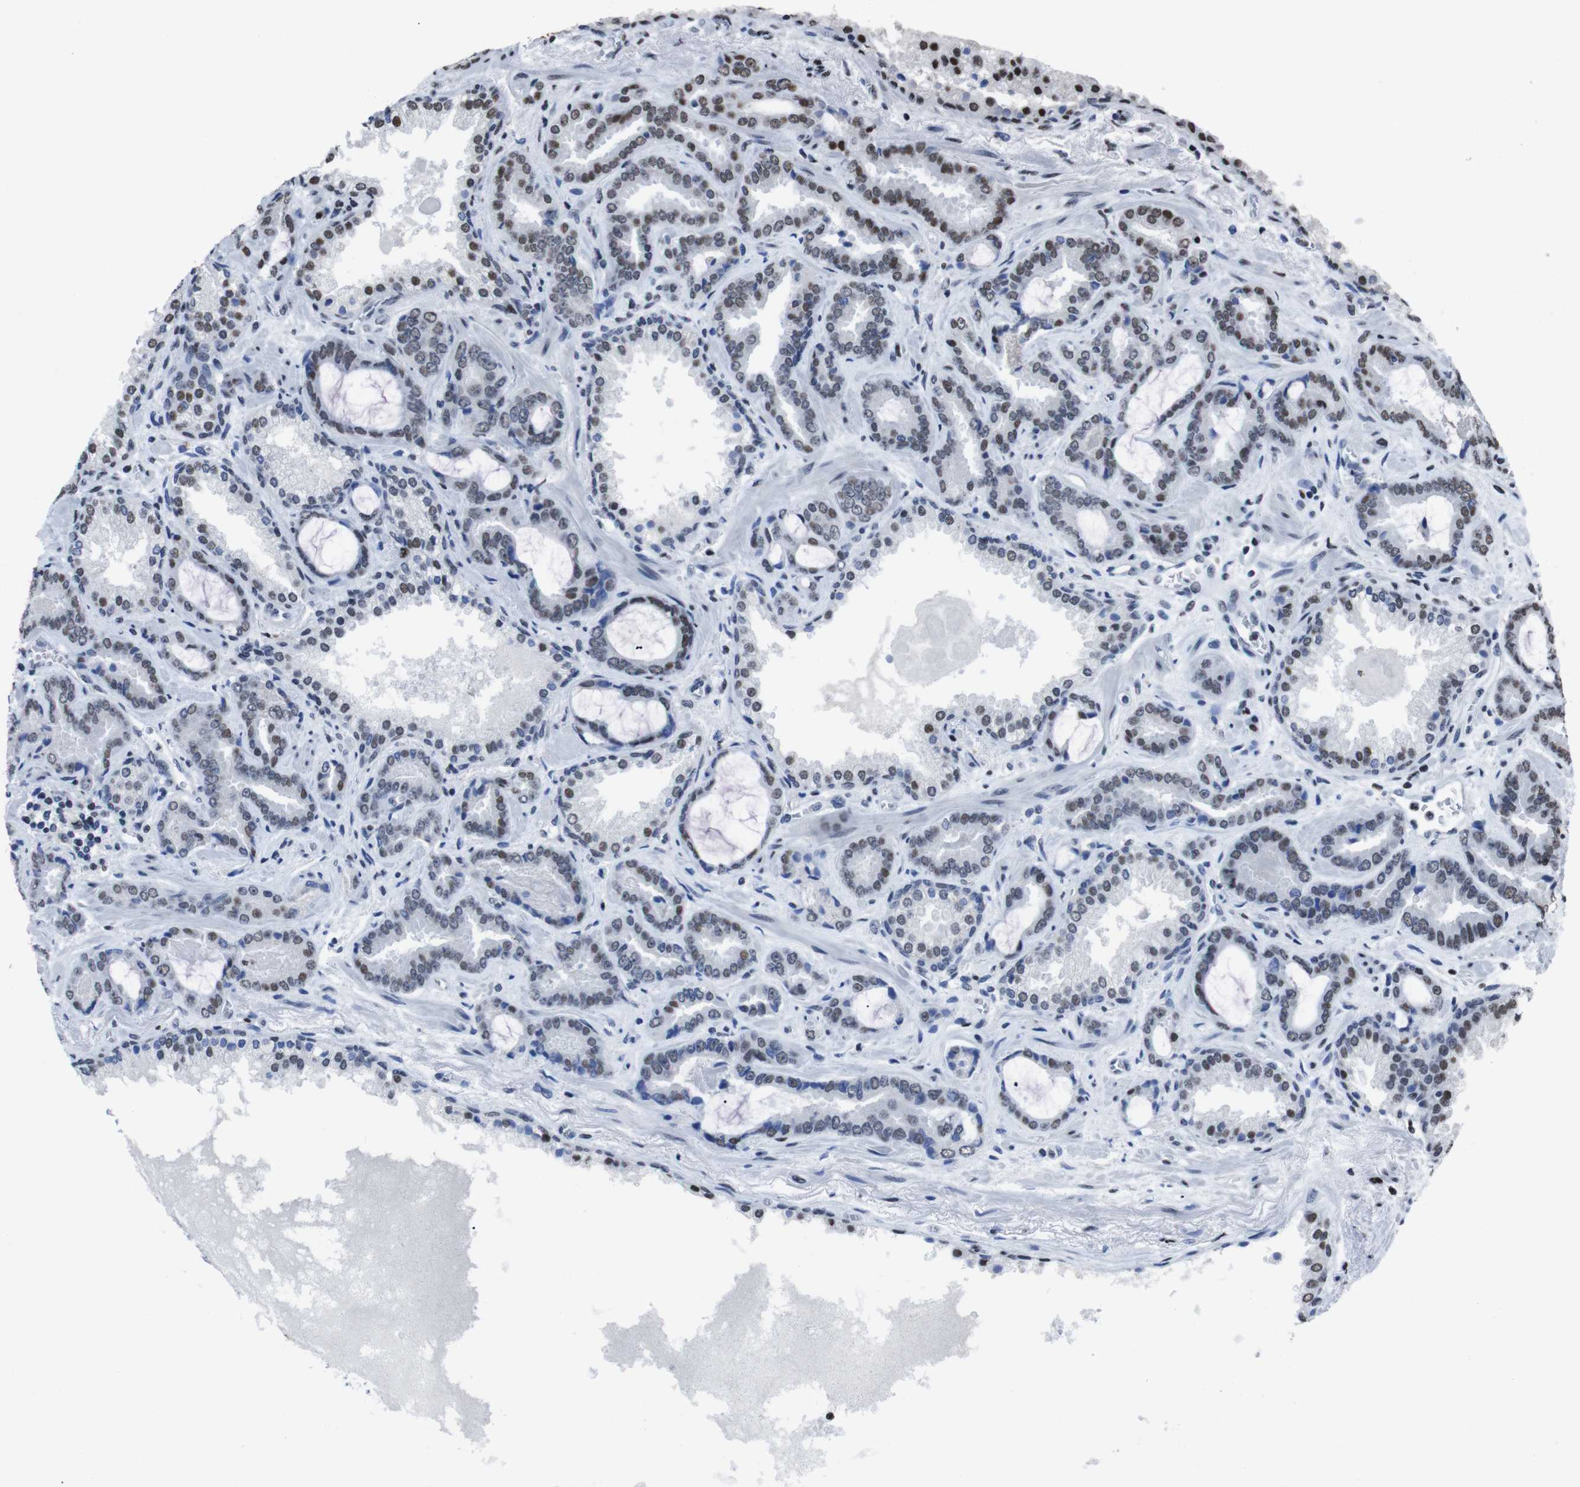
{"staining": {"intensity": "weak", "quantity": "<25%", "location": "nuclear"}, "tissue": "prostate cancer", "cell_type": "Tumor cells", "image_type": "cancer", "snomed": [{"axis": "morphology", "description": "Adenocarcinoma, Low grade"}, {"axis": "topography", "description": "Prostate"}], "caption": "IHC of adenocarcinoma (low-grade) (prostate) exhibits no positivity in tumor cells. (Stains: DAB immunohistochemistry (IHC) with hematoxylin counter stain, Microscopy: brightfield microscopy at high magnification).", "gene": "PIP4P2", "patient": {"sex": "male", "age": 60}}